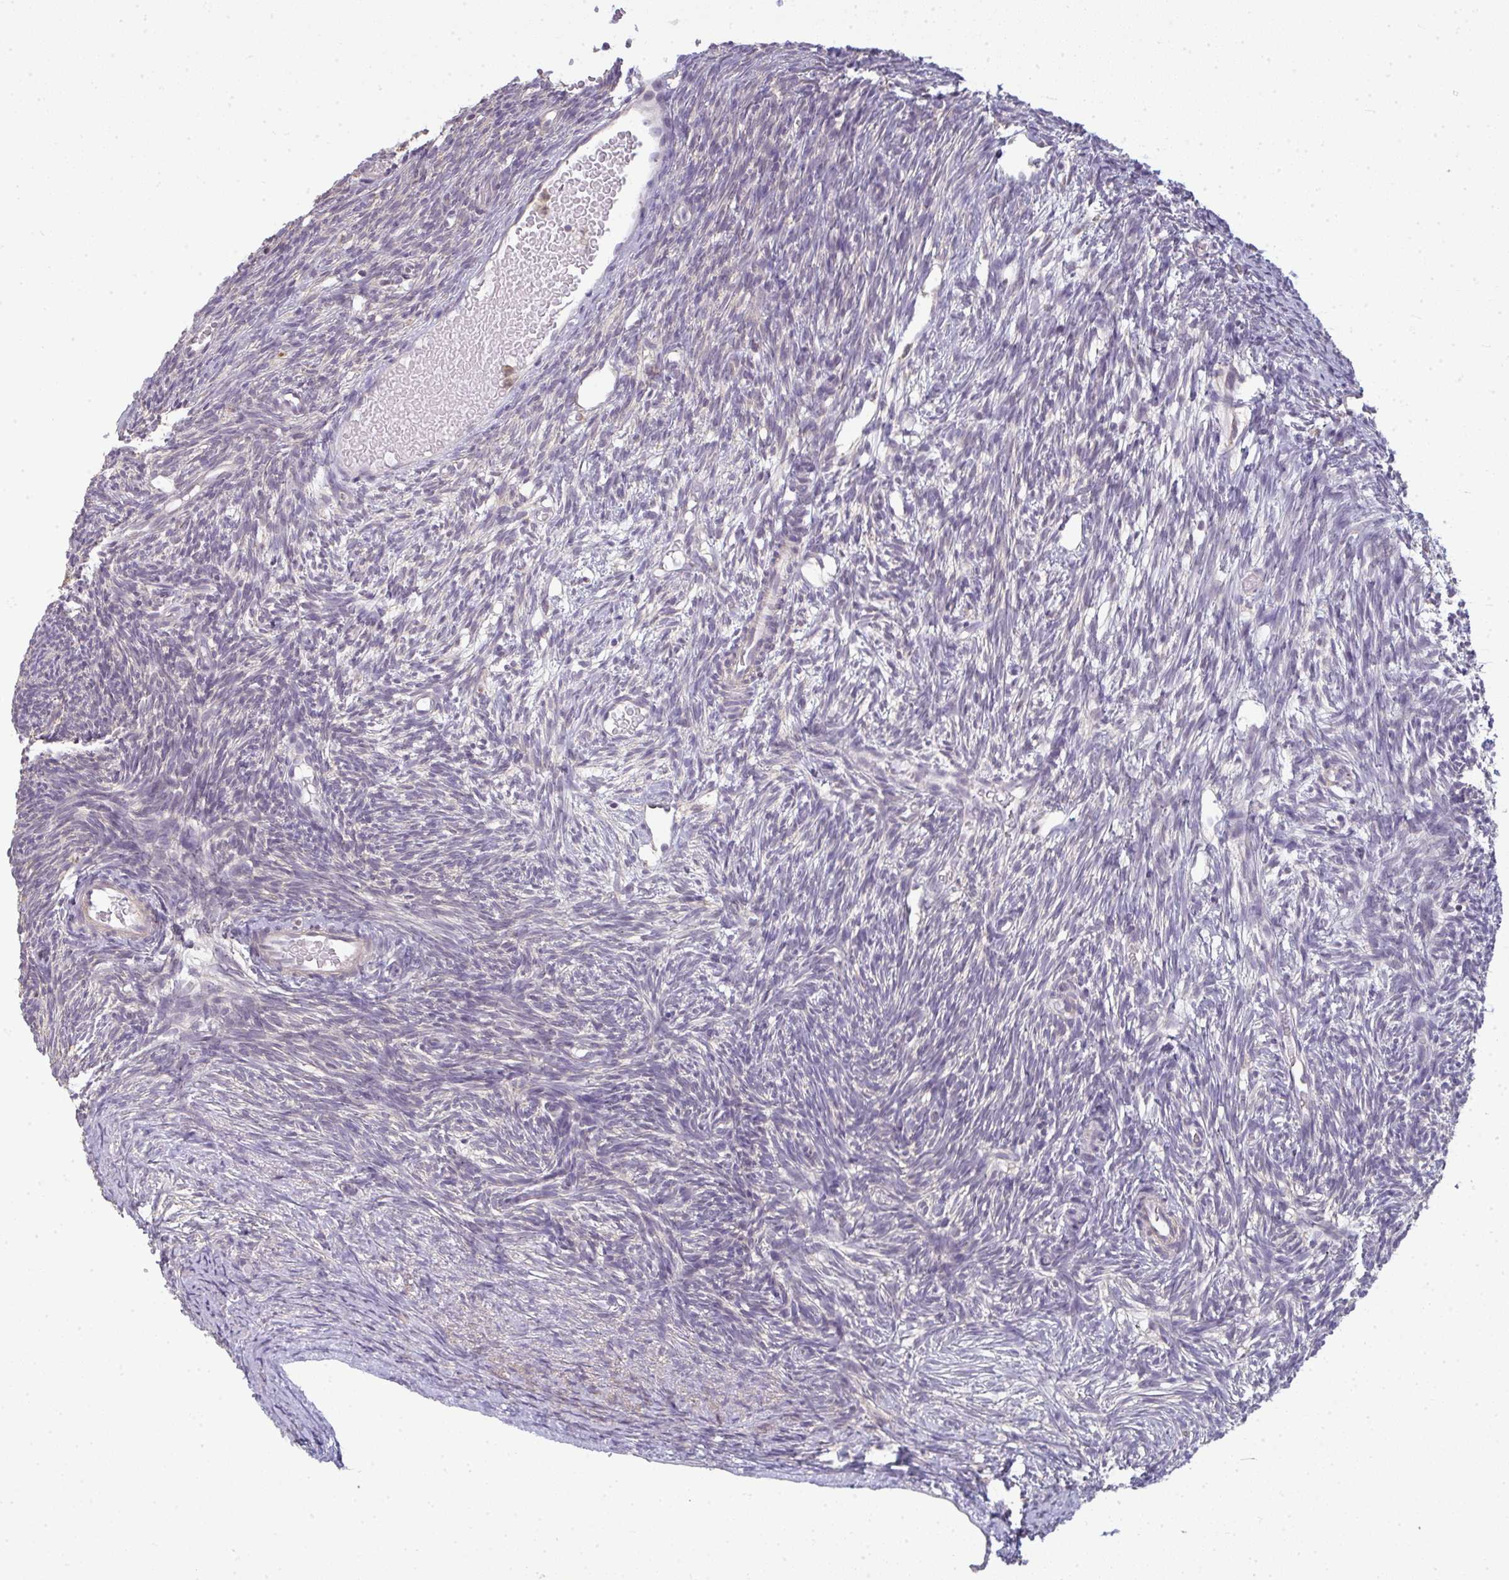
{"staining": {"intensity": "negative", "quantity": "none", "location": "none"}, "tissue": "ovary", "cell_type": "Ovarian stroma cells", "image_type": "normal", "snomed": [{"axis": "morphology", "description": "Normal tissue, NOS"}, {"axis": "topography", "description": "Ovary"}], "caption": "This is an IHC histopathology image of unremarkable human ovary. There is no staining in ovarian stroma cells.", "gene": "CXCR1", "patient": {"sex": "female", "age": 39}}